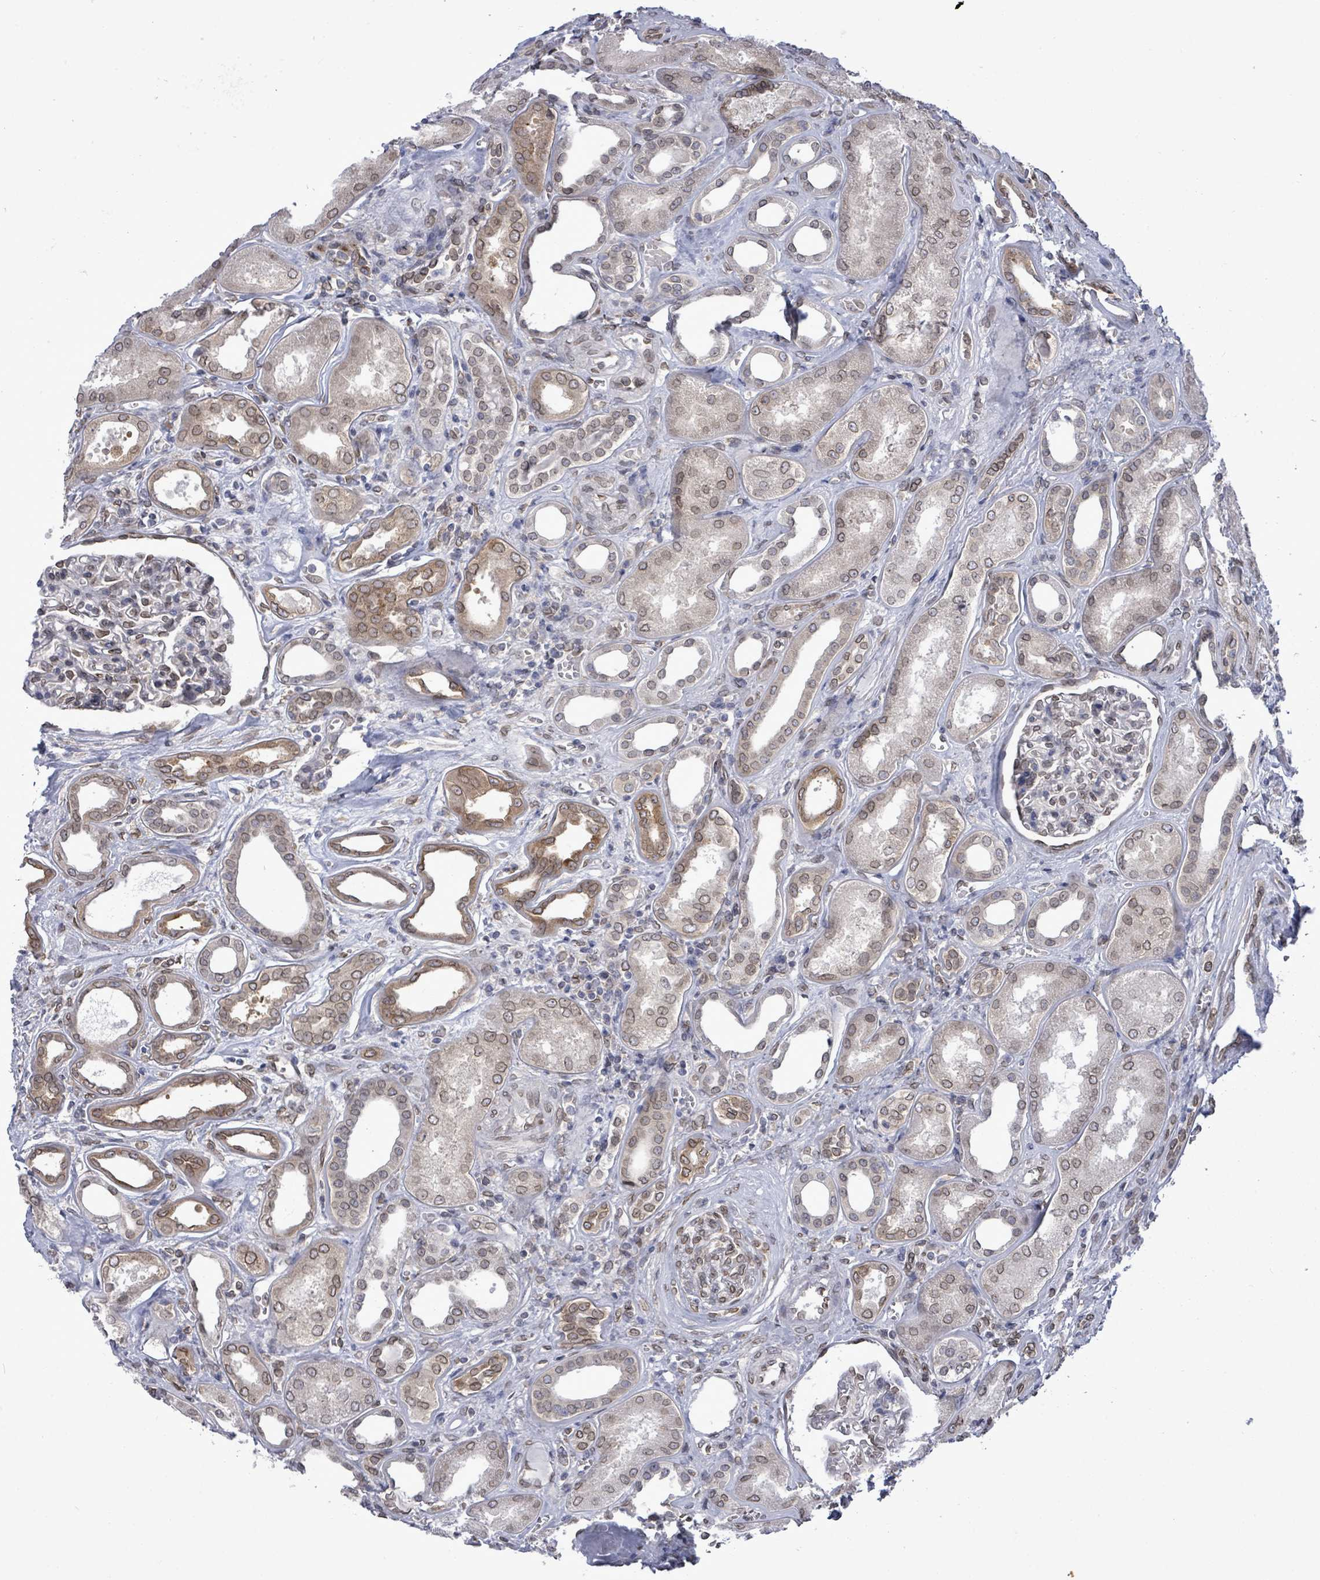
{"staining": {"intensity": "weak", "quantity": "<25%", "location": "nuclear"}, "tissue": "kidney", "cell_type": "Cells in glomeruli", "image_type": "normal", "snomed": [{"axis": "morphology", "description": "Normal tissue, NOS"}, {"axis": "morphology", "description": "Adenocarcinoma, NOS"}, {"axis": "topography", "description": "Kidney"}], "caption": "Micrograph shows no protein staining in cells in glomeruli of unremarkable kidney.", "gene": "ARFGAP1", "patient": {"sex": "female", "age": 68}}